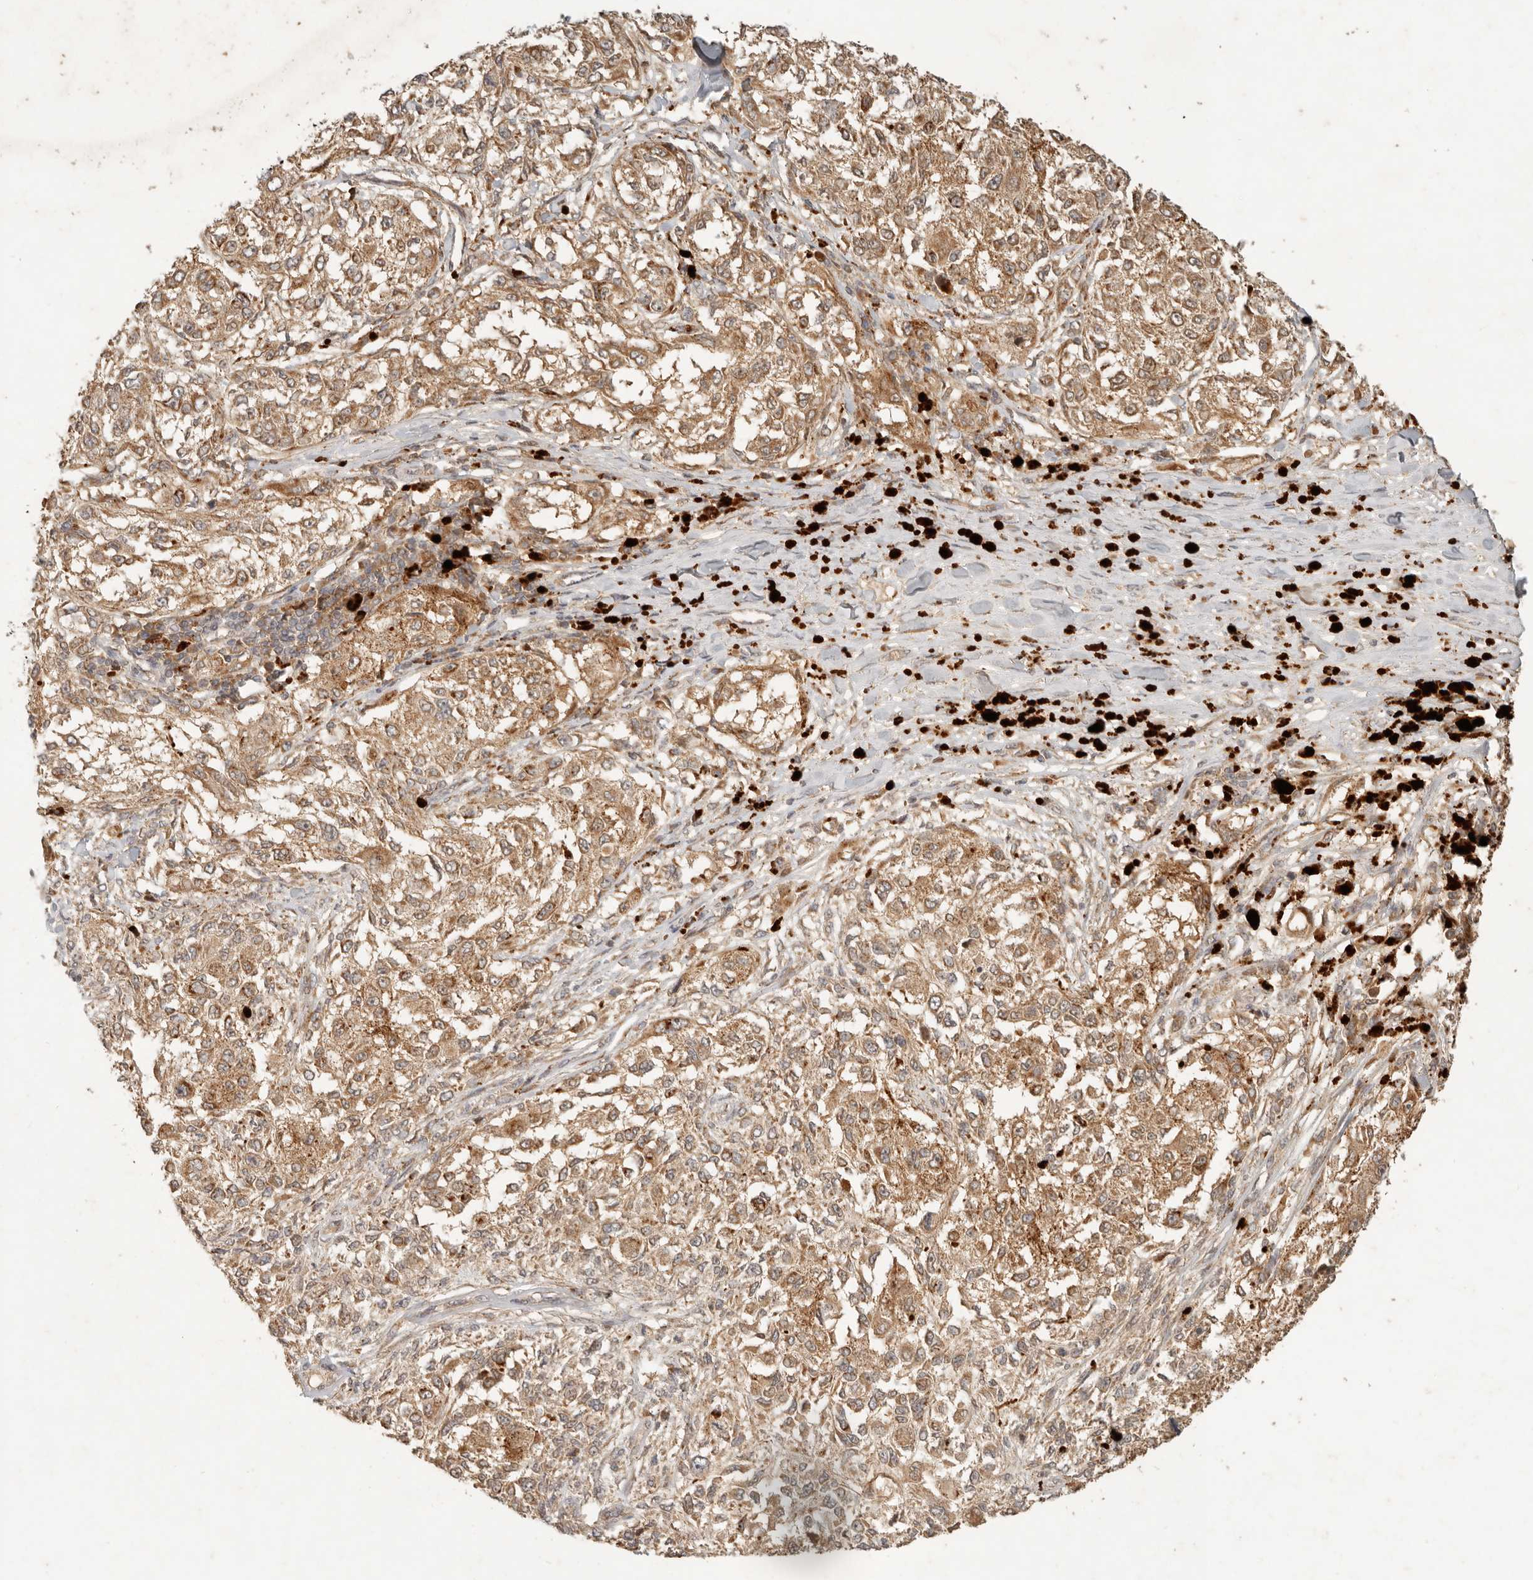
{"staining": {"intensity": "moderate", "quantity": ">75%", "location": "cytoplasmic/membranous"}, "tissue": "melanoma", "cell_type": "Tumor cells", "image_type": "cancer", "snomed": [{"axis": "morphology", "description": "Necrosis, NOS"}, {"axis": "morphology", "description": "Malignant melanoma, NOS"}, {"axis": "topography", "description": "Skin"}], "caption": "Immunohistochemistry image of melanoma stained for a protein (brown), which exhibits medium levels of moderate cytoplasmic/membranous positivity in about >75% of tumor cells.", "gene": "CLEC4C", "patient": {"sex": "female", "age": 87}}